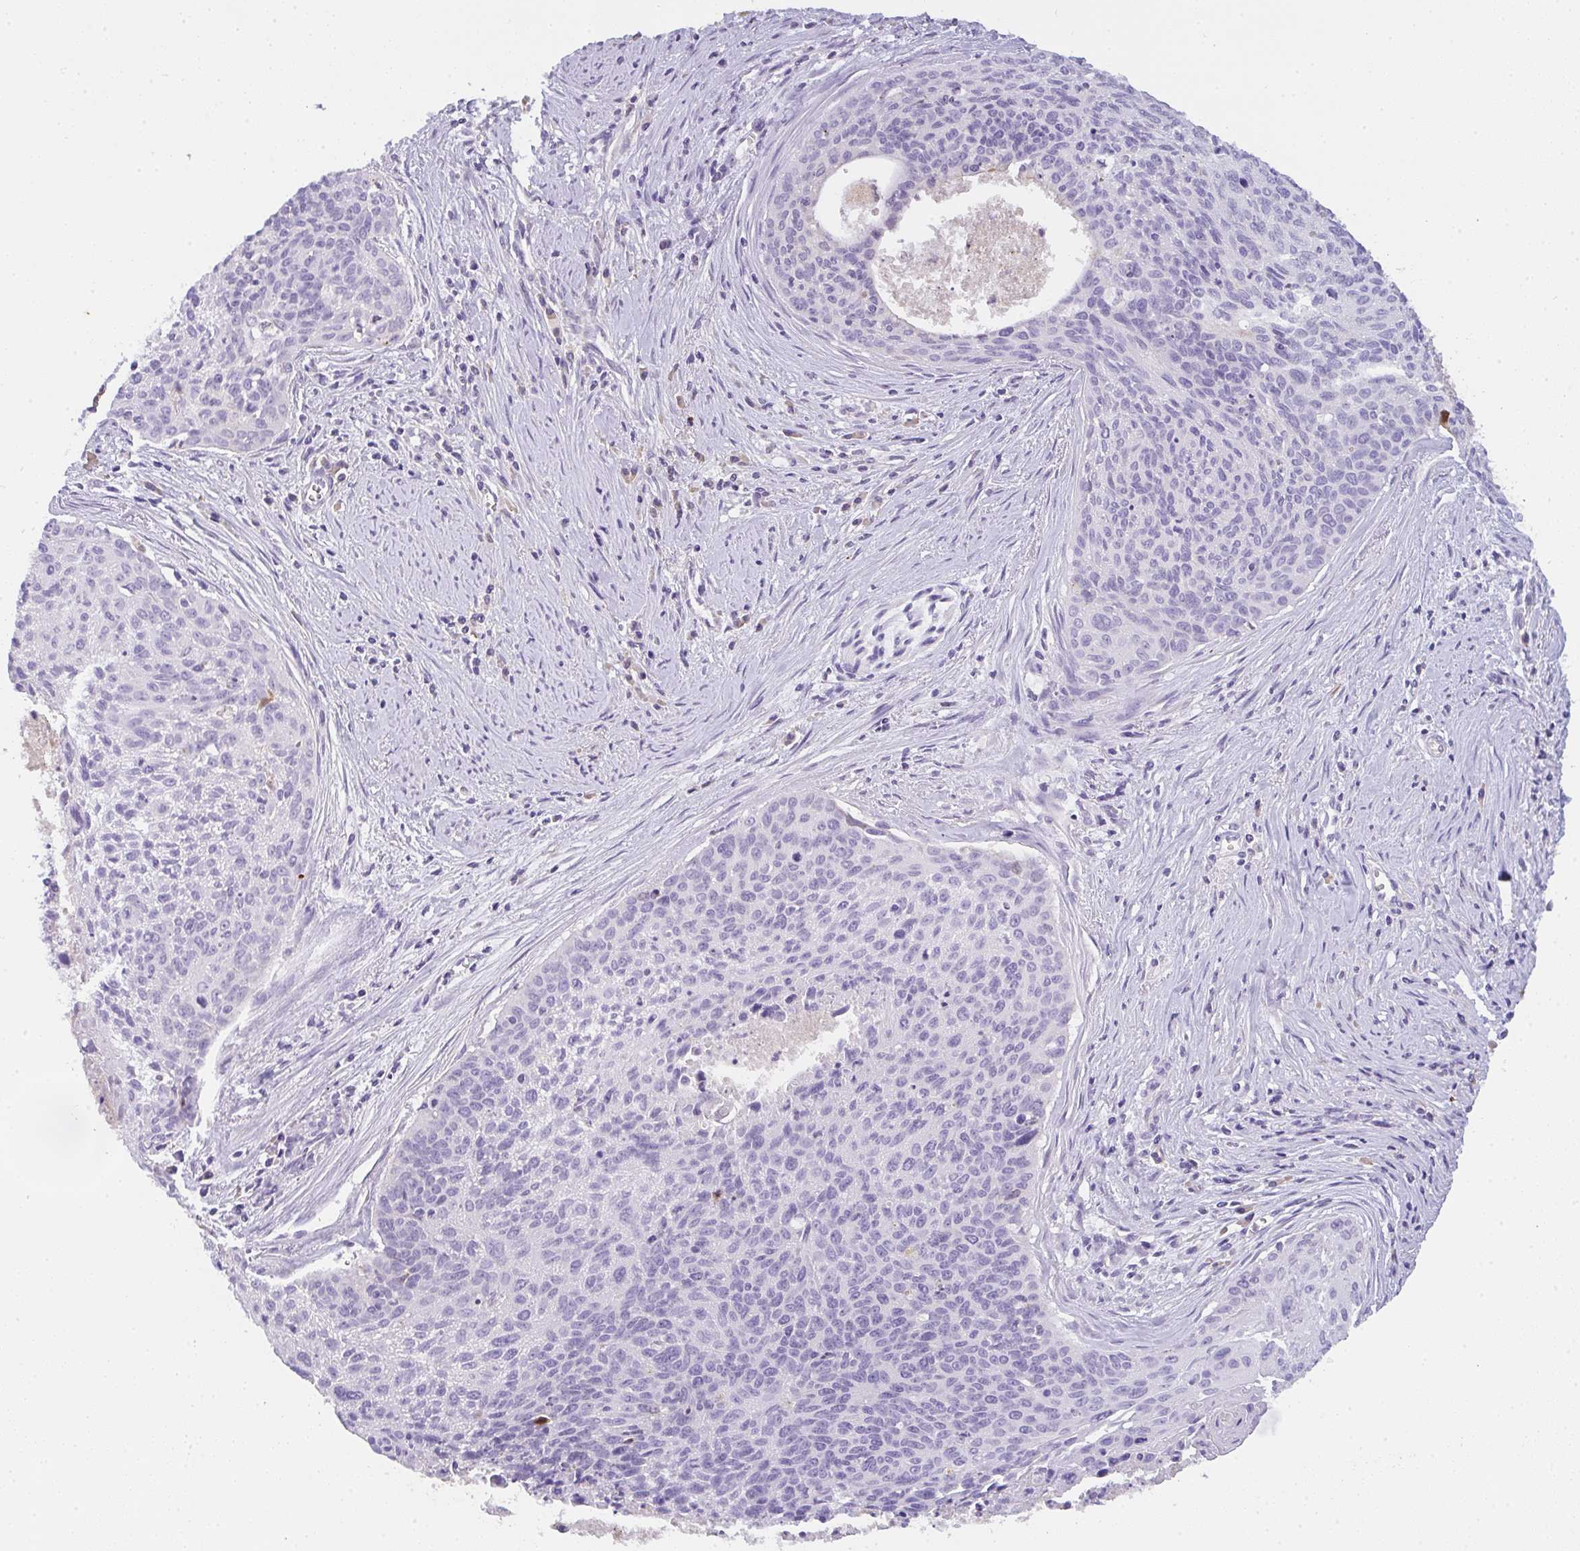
{"staining": {"intensity": "negative", "quantity": "none", "location": "none"}, "tissue": "cervical cancer", "cell_type": "Tumor cells", "image_type": "cancer", "snomed": [{"axis": "morphology", "description": "Squamous cell carcinoma, NOS"}, {"axis": "topography", "description": "Cervix"}], "caption": "There is no significant expression in tumor cells of squamous cell carcinoma (cervical).", "gene": "COX7B", "patient": {"sex": "female", "age": 55}}